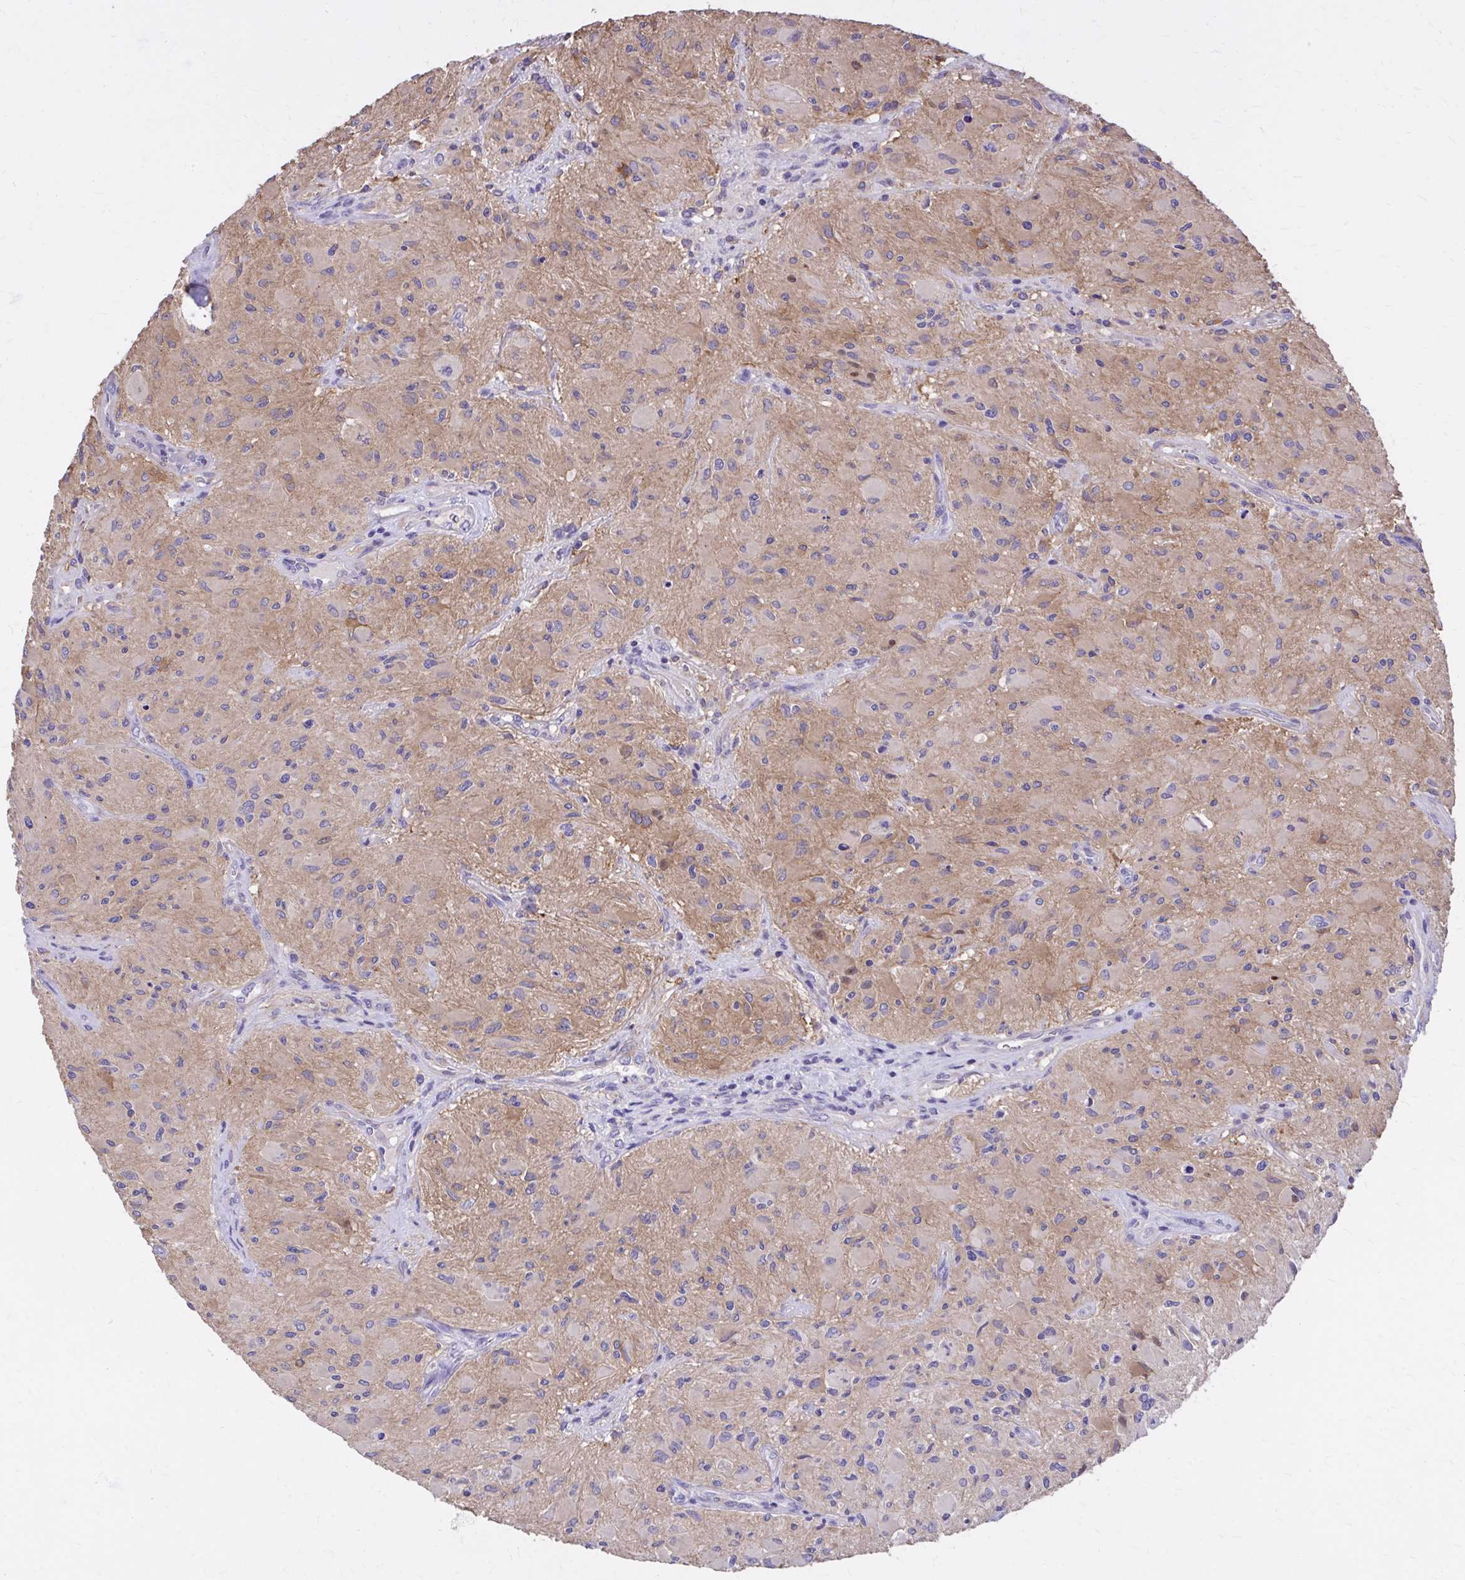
{"staining": {"intensity": "moderate", "quantity": ">75%", "location": "cytoplasmic/membranous"}, "tissue": "glioma", "cell_type": "Tumor cells", "image_type": "cancer", "snomed": [{"axis": "morphology", "description": "Glioma, malignant, High grade"}, {"axis": "topography", "description": "Brain"}], "caption": "Immunohistochemistry (IHC) (DAB (3,3'-diaminobenzidine)) staining of human malignant high-grade glioma displays moderate cytoplasmic/membranous protein staining in approximately >75% of tumor cells.", "gene": "EPB41L1", "patient": {"sex": "female", "age": 65}}